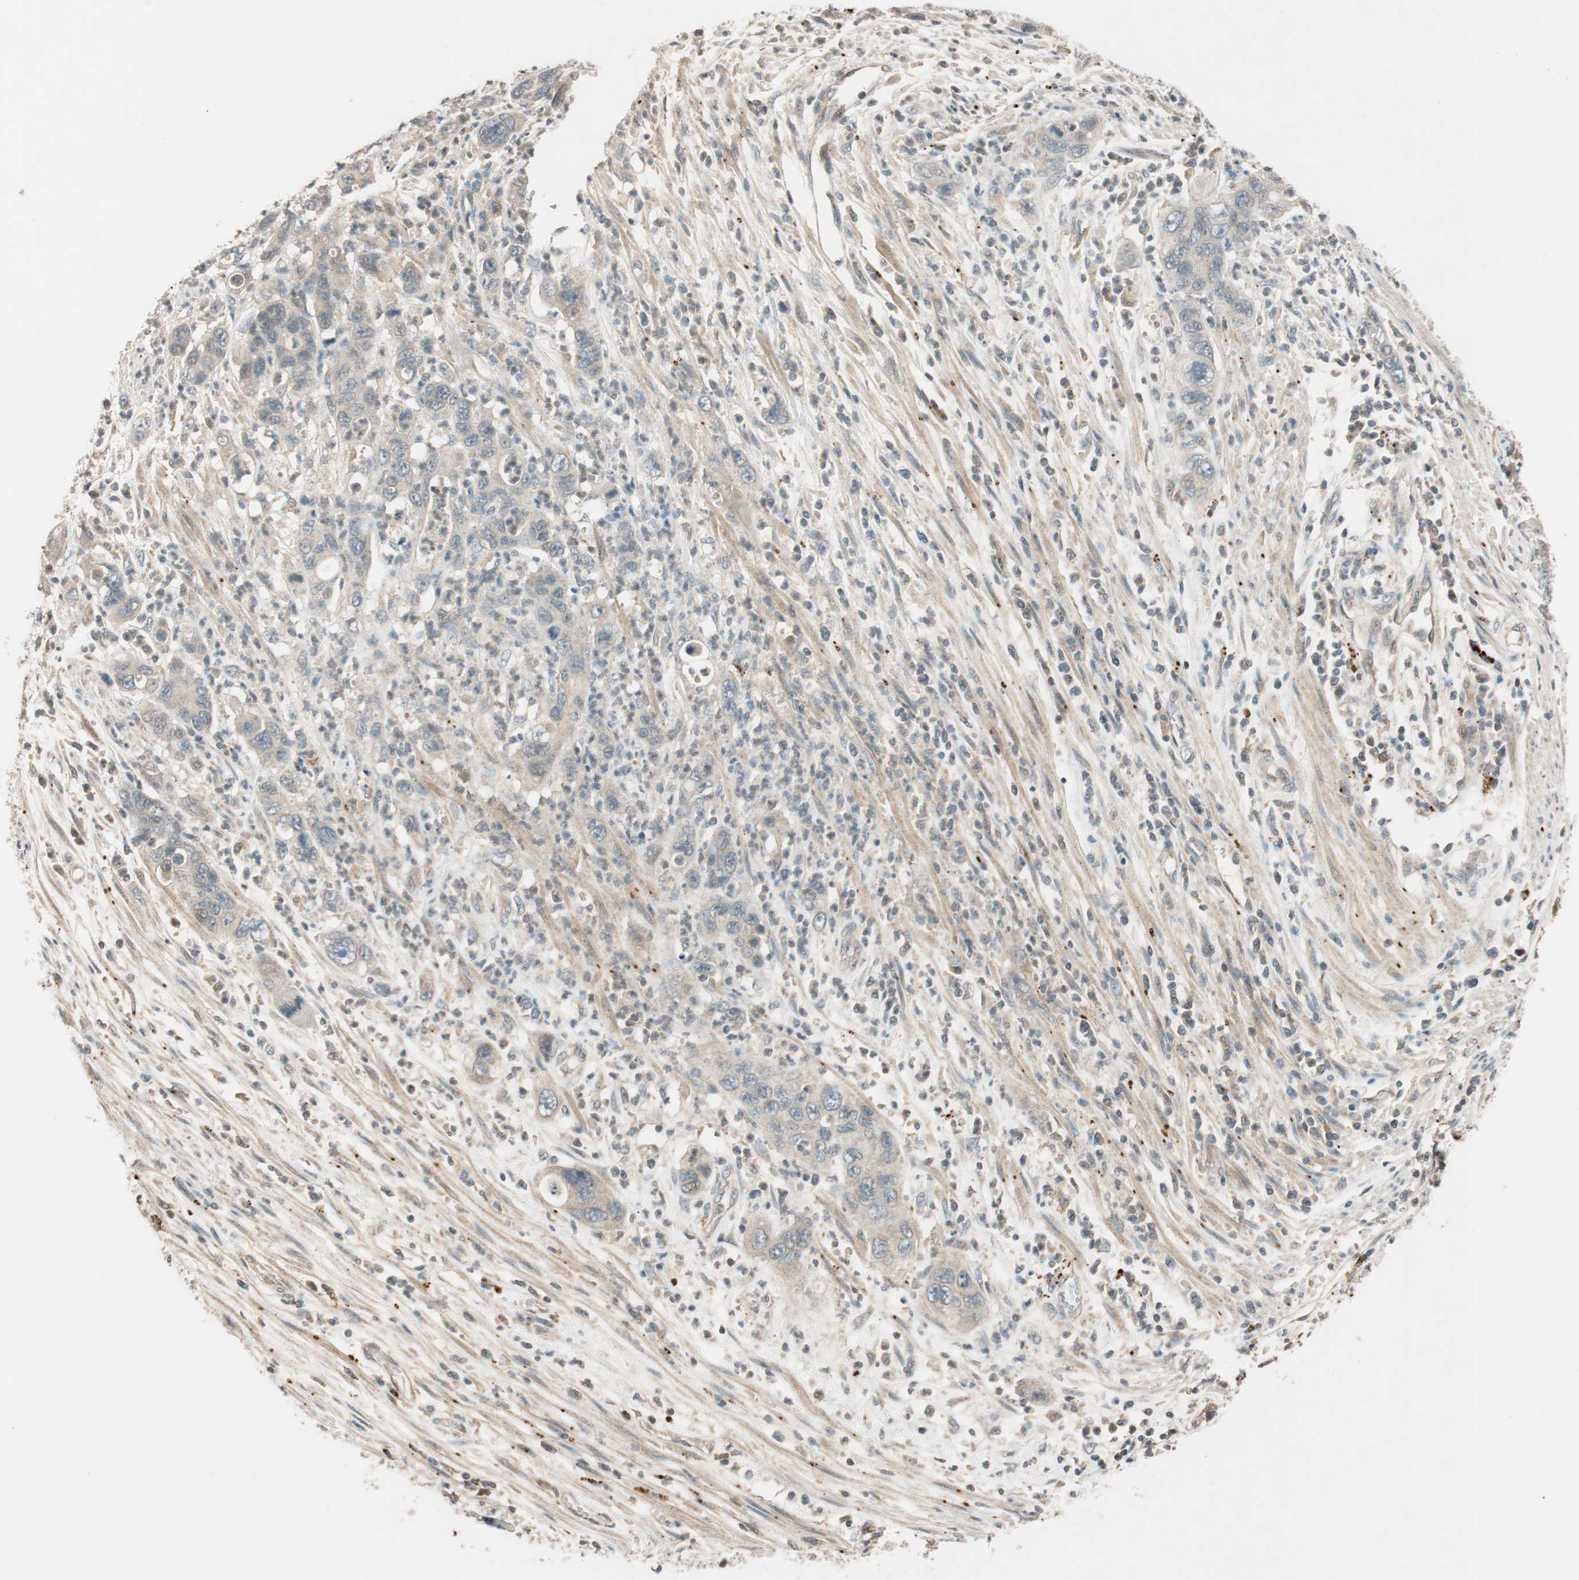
{"staining": {"intensity": "weak", "quantity": ">75%", "location": "cytoplasmic/membranous"}, "tissue": "pancreatic cancer", "cell_type": "Tumor cells", "image_type": "cancer", "snomed": [{"axis": "morphology", "description": "Adenocarcinoma, NOS"}, {"axis": "topography", "description": "Pancreas"}], "caption": "There is low levels of weak cytoplasmic/membranous positivity in tumor cells of adenocarcinoma (pancreatic), as demonstrated by immunohistochemical staining (brown color).", "gene": "GLB1", "patient": {"sex": "female", "age": 71}}